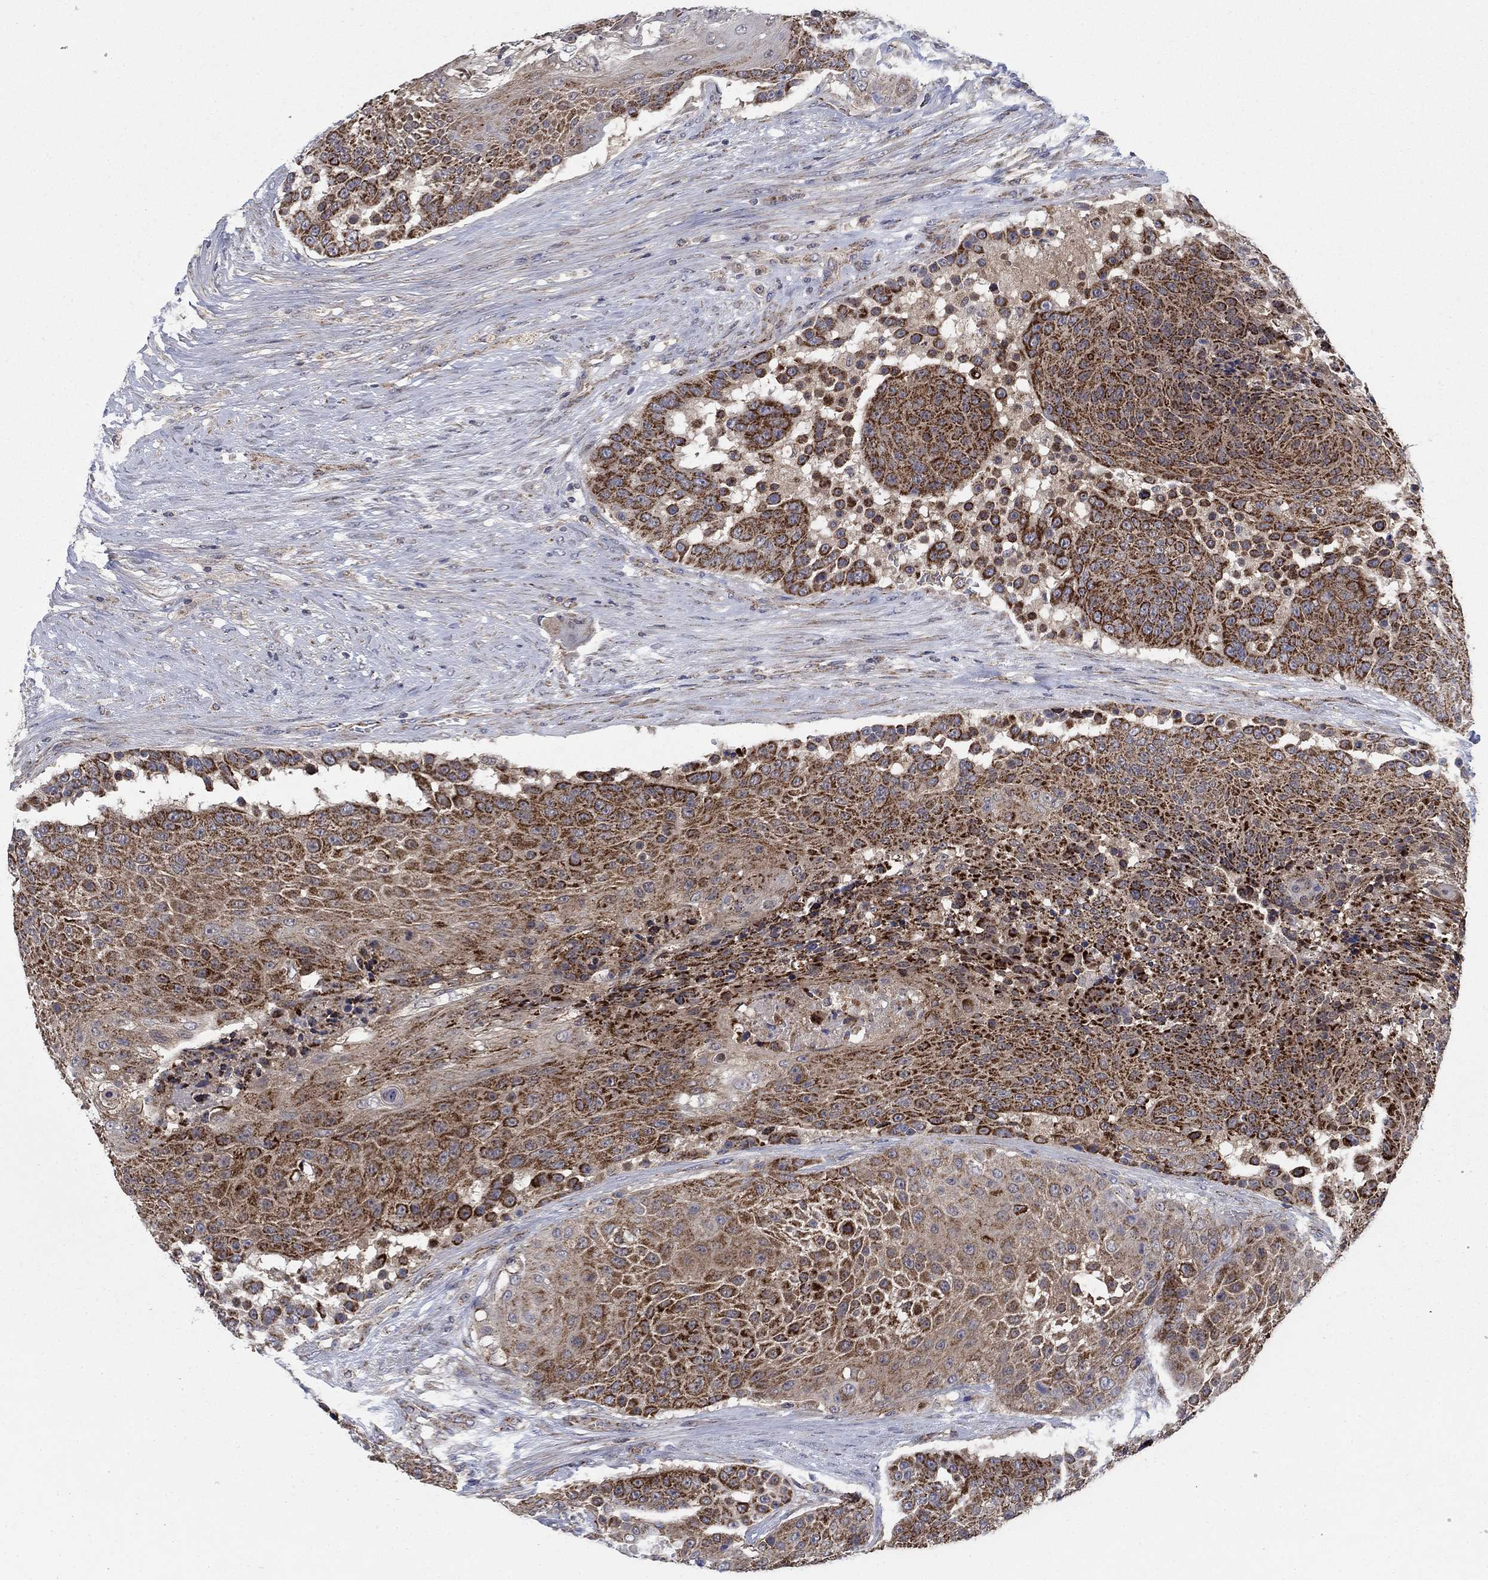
{"staining": {"intensity": "strong", "quantity": ">75%", "location": "cytoplasmic/membranous"}, "tissue": "urothelial cancer", "cell_type": "Tumor cells", "image_type": "cancer", "snomed": [{"axis": "morphology", "description": "Urothelial carcinoma, High grade"}, {"axis": "topography", "description": "Urinary bladder"}], "caption": "Urothelial cancer stained with immunohistochemistry (IHC) reveals strong cytoplasmic/membranous expression in approximately >75% of tumor cells.", "gene": "NME7", "patient": {"sex": "female", "age": 63}}